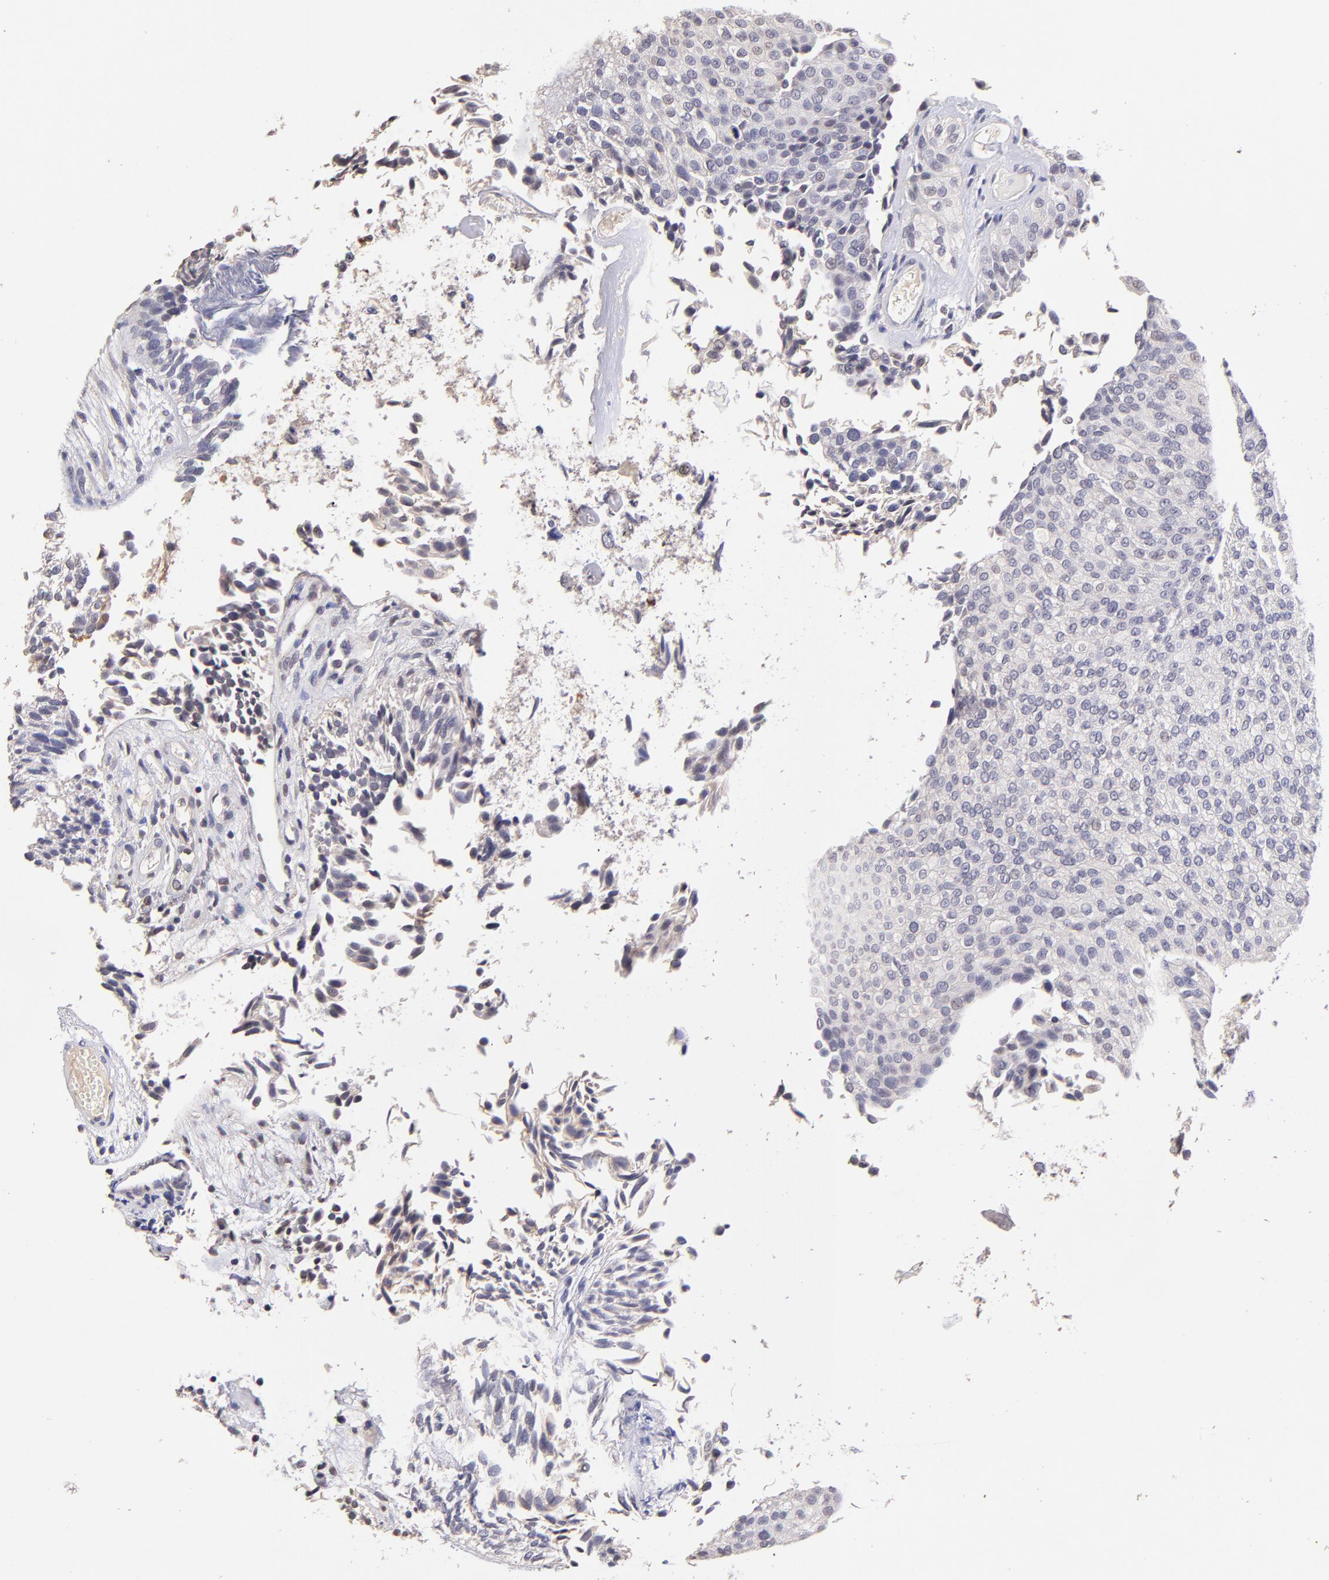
{"staining": {"intensity": "negative", "quantity": "none", "location": "none"}, "tissue": "urothelial cancer", "cell_type": "Tumor cells", "image_type": "cancer", "snomed": [{"axis": "morphology", "description": "Urothelial carcinoma, Low grade"}, {"axis": "topography", "description": "Urinary bladder"}], "caption": "The photomicrograph displays no staining of tumor cells in low-grade urothelial carcinoma.", "gene": "RNASEL", "patient": {"sex": "male", "age": 84}}